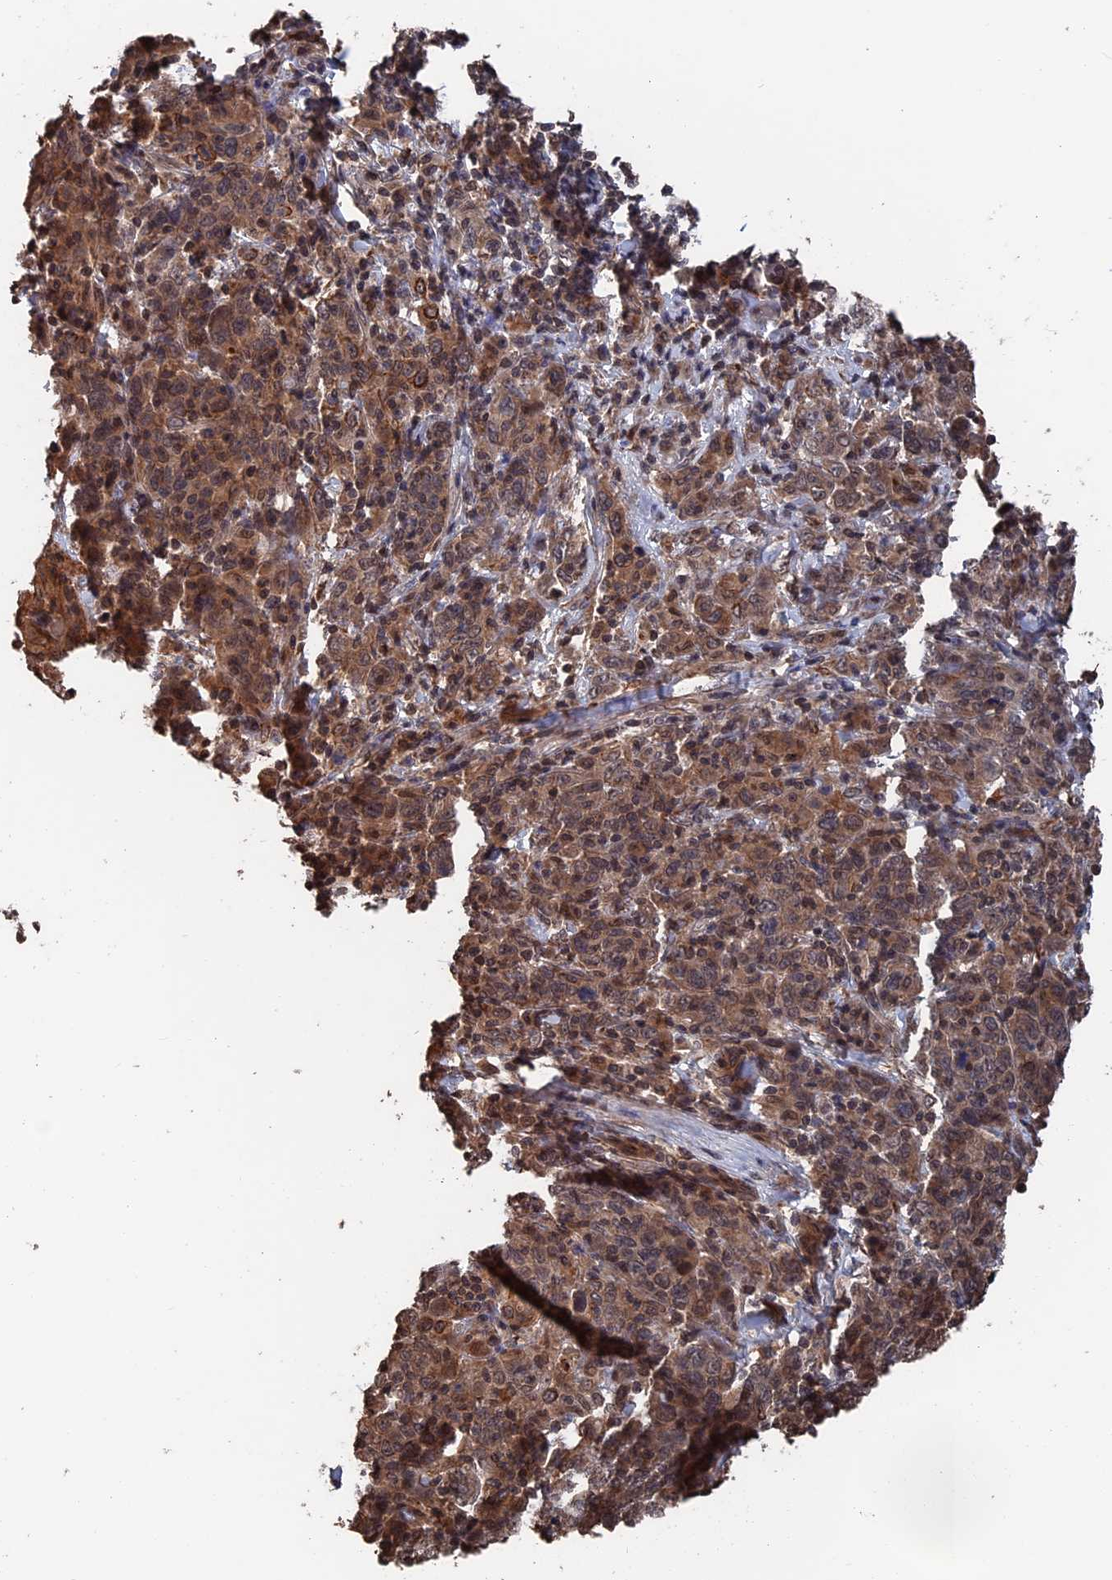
{"staining": {"intensity": "moderate", "quantity": ">75%", "location": "cytoplasmic/membranous,nuclear"}, "tissue": "cervical cancer", "cell_type": "Tumor cells", "image_type": "cancer", "snomed": [{"axis": "morphology", "description": "Squamous cell carcinoma, NOS"}, {"axis": "topography", "description": "Cervix"}], "caption": "Approximately >75% of tumor cells in cervical squamous cell carcinoma show moderate cytoplasmic/membranous and nuclear protein expression as visualized by brown immunohistochemical staining.", "gene": "PDE12", "patient": {"sex": "female", "age": 67}}